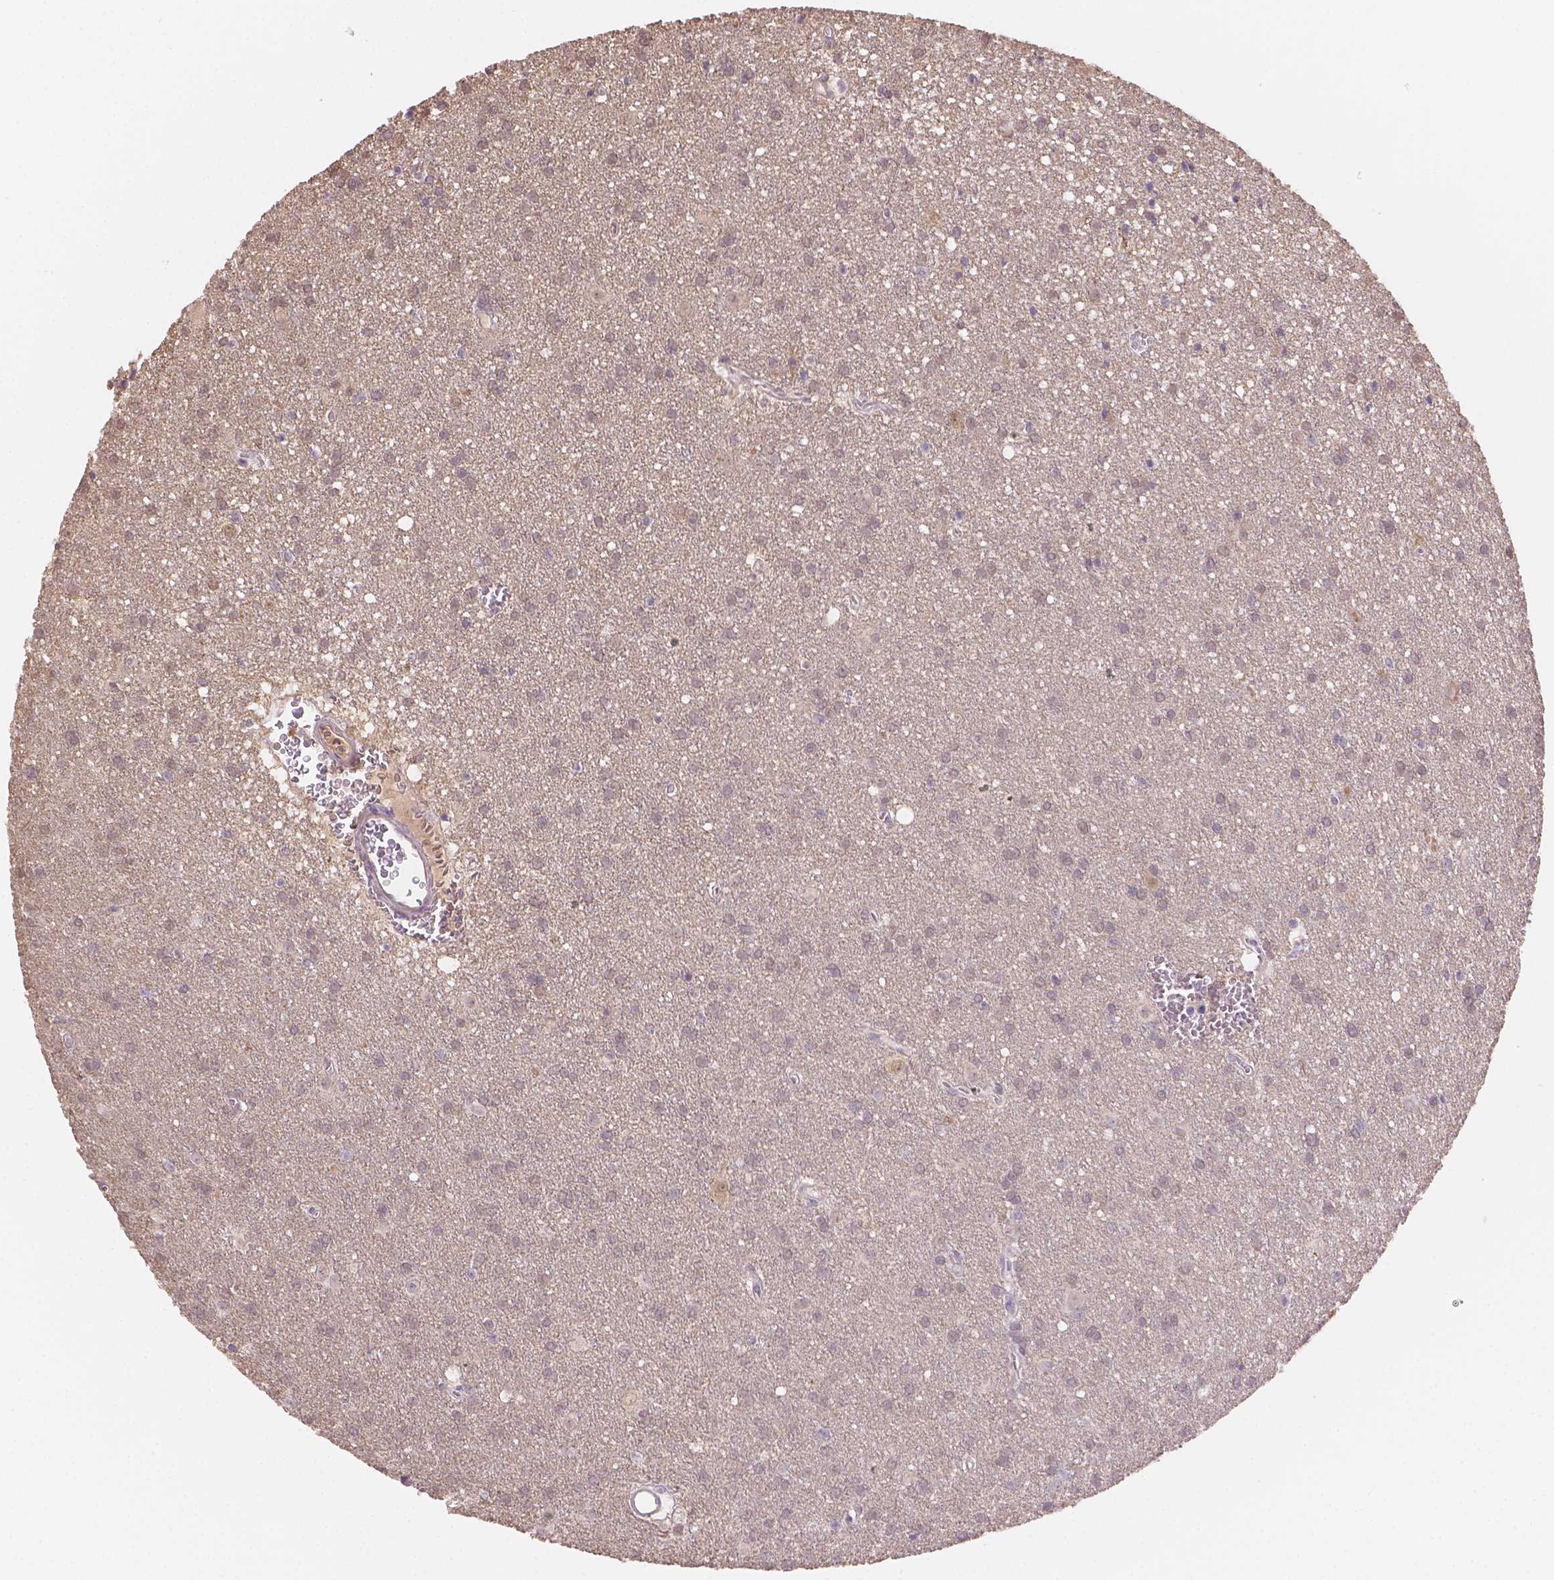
{"staining": {"intensity": "negative", "quantity": "none", "location": "none"}, "tissue": "glioma", "cell_type": "Tumor cells", "image_type": "cancer", "snomed": [{"axis": "morphology", "description": "Glioma, malignant, Low grade"}, {"axis": "topography", "description": "Brain"}], "caption": "IHC of human glioma exhibits no staining in tumor cells.", "gene": "NXPE2", "patient": {"sex": "male", "age": 58}}